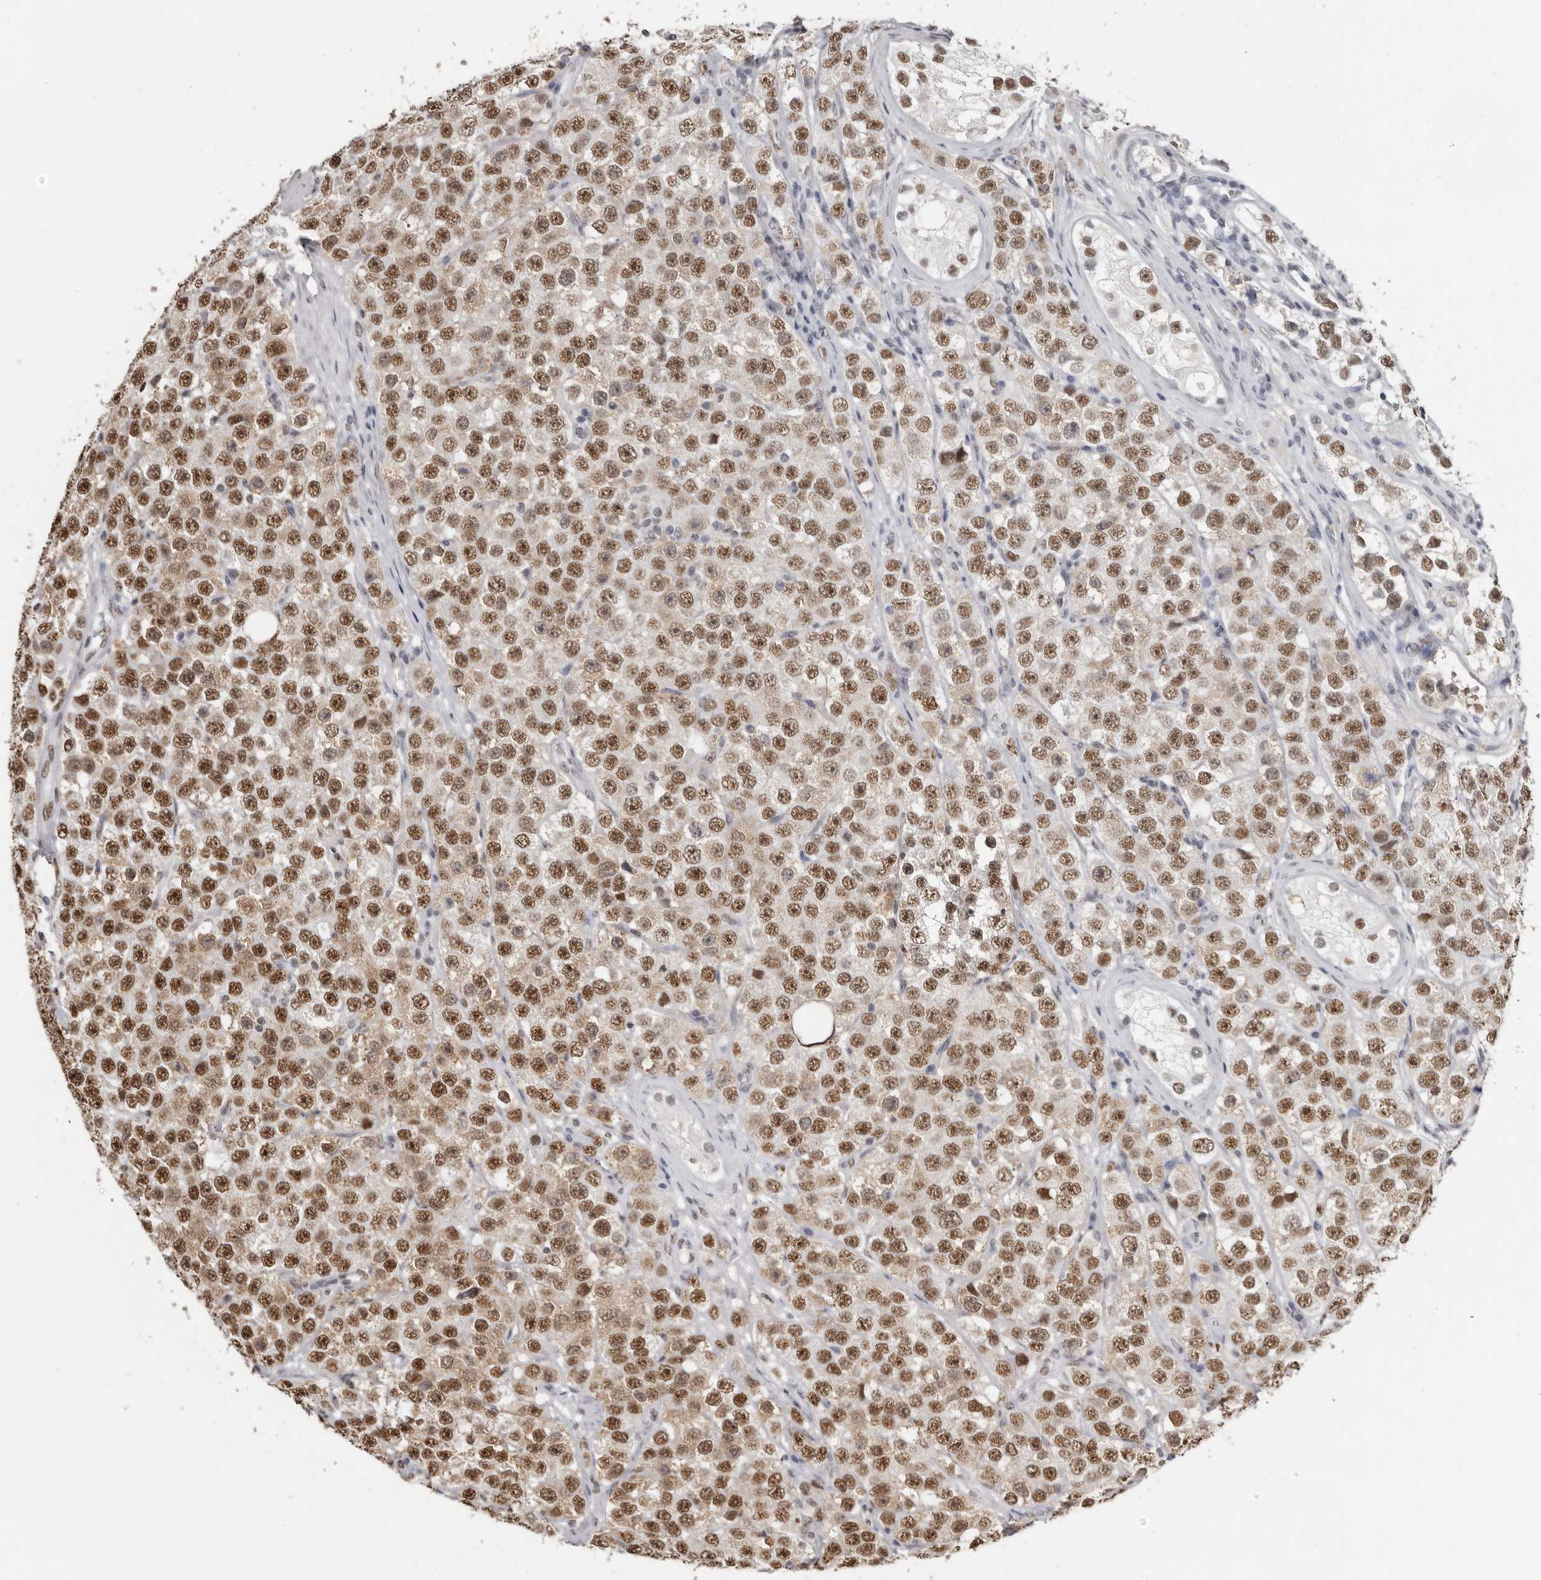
{"staining": {"intensity": "moderate", "quantity": ">75%", "location": "nuclear"}, "tissue": "testis cancer", "cell_type": "Tumor cells", "image_type": "cancer", "snomed": [{"axis": "morphology", "description": "Seminoma, NOS"}, {"axis": "topography", "description": "Testis"}], "caption": "Immunohistochemistry (IHC) (DAB (3,3'-diaminobenzidine)) staining of testis cancer shows moderate nuclear protein staining in approximately >75% of tumor cells.", "gene": "SCAF4", "patient": {"sex": "male", "age": 28}}